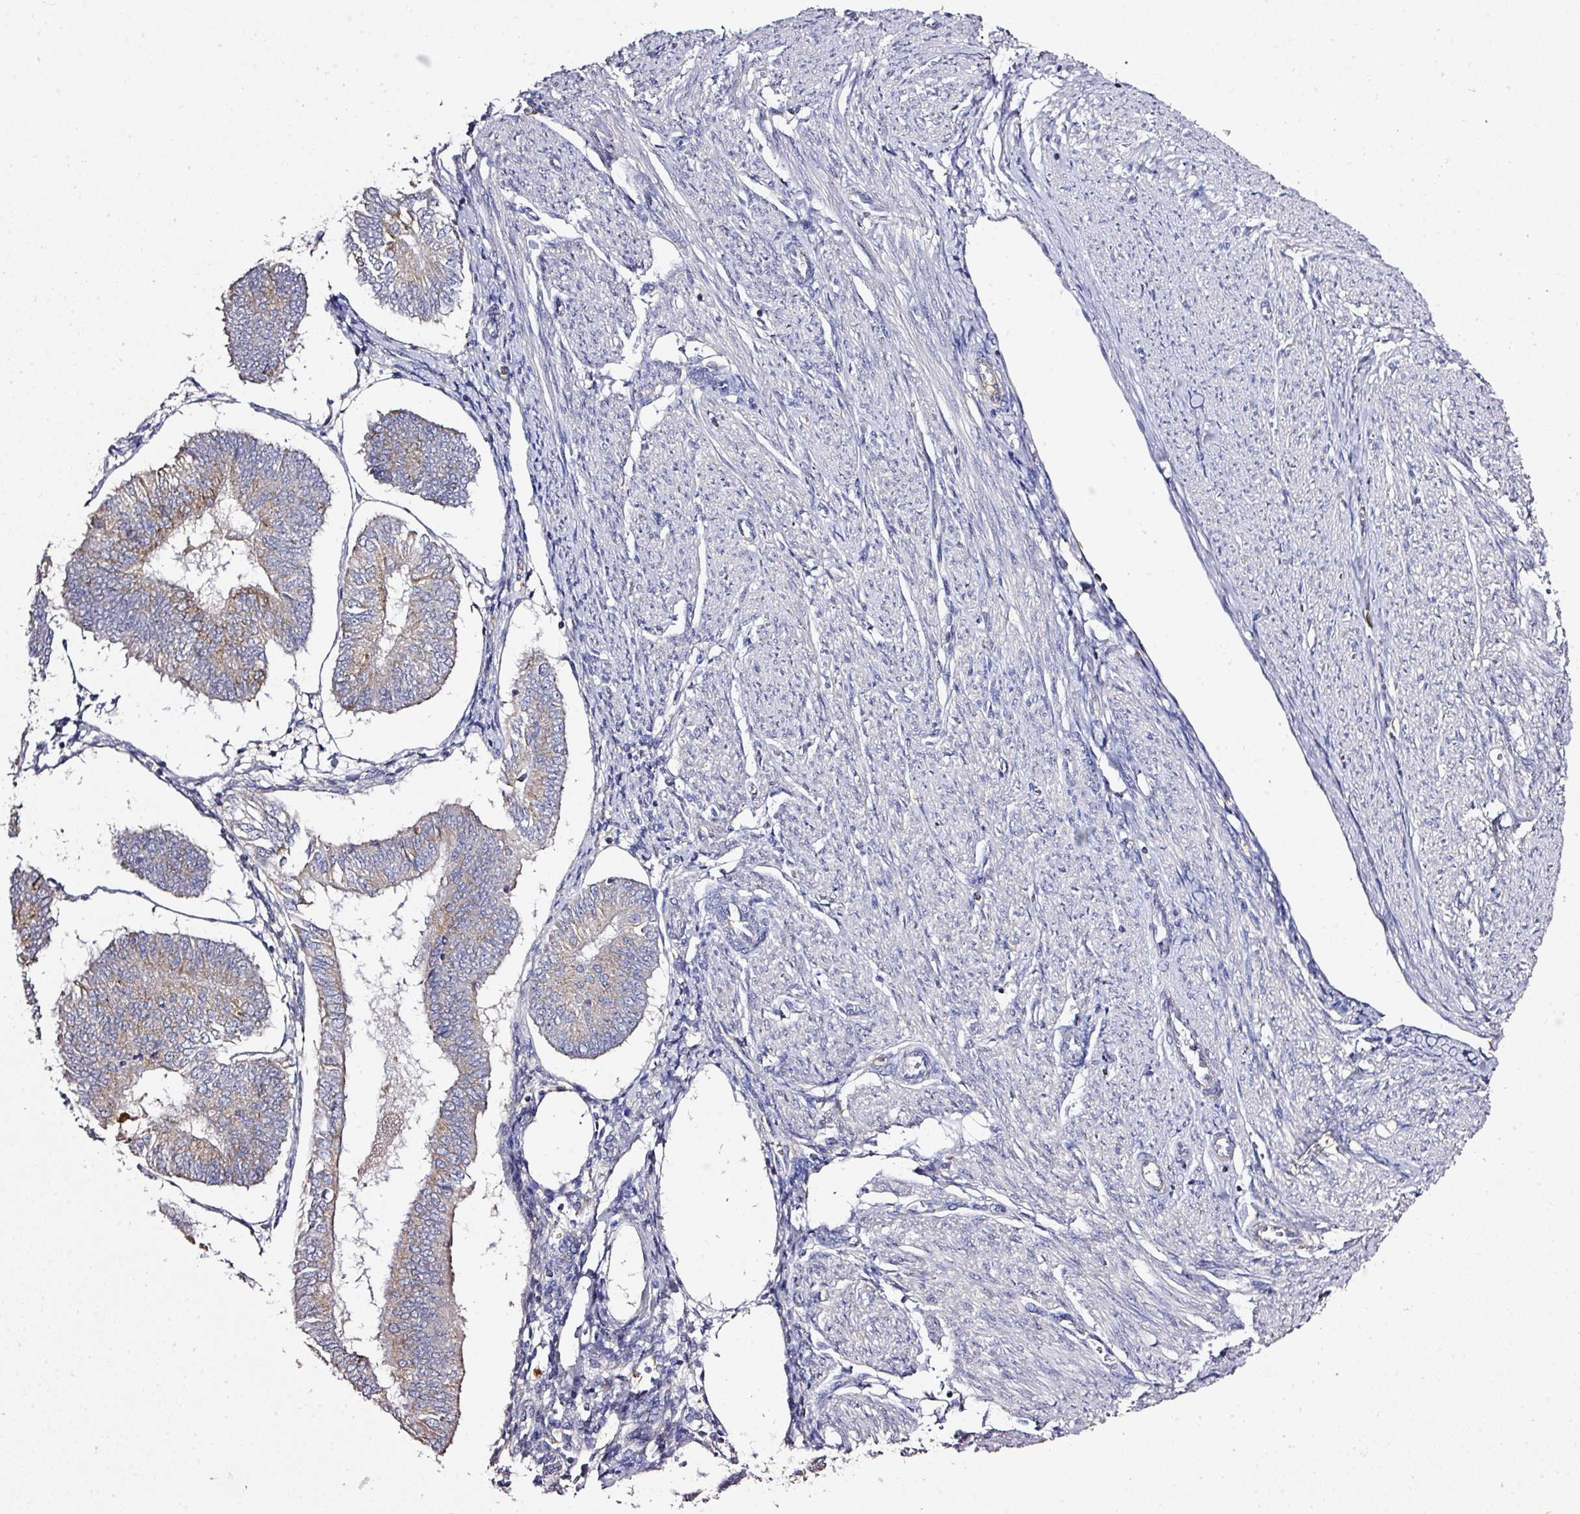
{"staining": {"intensity": "moderate", "quantity": "25%-75%", "location": "cytoplasmic/membranous"}, "tissue": "endometrial cancer", "cell_type": "Tumor cells", "image_type": "cancer", "snomed": [{"axis": "morphology", "description": "Adenocarcinoma, NOS"}, {"axis": "topography", "description": "Endometrium"}], "caption": "Immunohistochemical staining of human endometrial cancer (adenocarcinoma) reveals moderate cytoplasmic/membranous protein staining in about 25%-75% of tumor cells.", "gene": "CAB39L", "patient": {"sex": "female", "age": 58}}